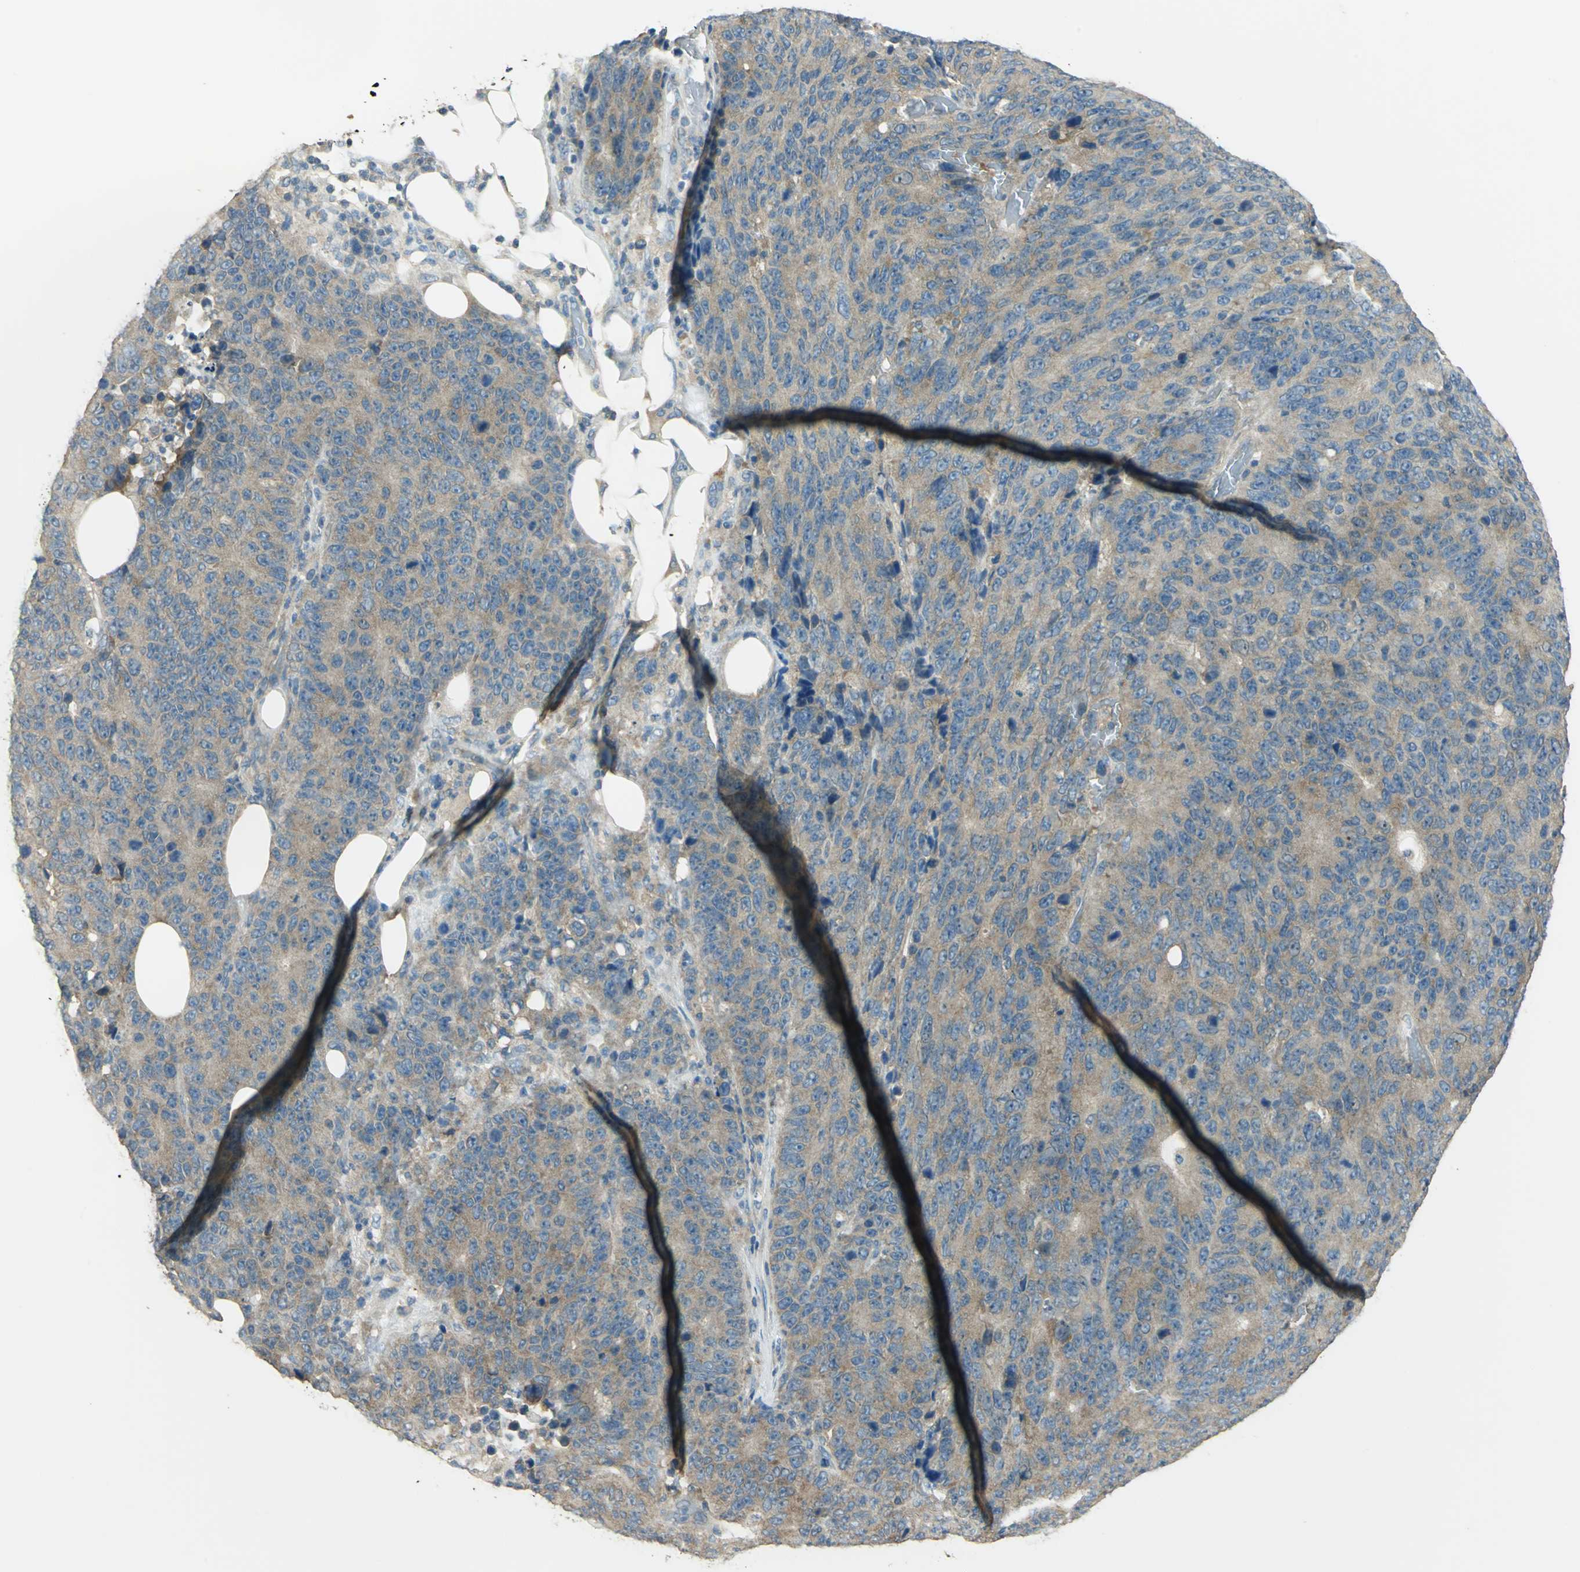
{"staining": {"intensity": "moderate", "quantity": ">75%", "location": "cytoplasmic/membranous"}, "tissue": "colorectal cancer", "cell_type": "Tumor cells", "image_type": "cancer", "snomed": [{"axis": "morphology", "description": "Adenocarcinoma, NOS"}, {"axis": "topography", "description": "Colon"}], "caption": "High-magnification brightfield microscopy of adenocarcinoma (colorectal) stained with DAB (brown) and counterstained with hematoxylin (blue). tumor cells exhibit moderate cytoplasmic/membranous staining is appreciated in approximately>75% of cells. The protein of interest is stained brown, and the nuclei are stained in blue (DAB IHC with brightfield microscopy, high magnification).", "gene": "SHC2", "patient": {"sex": "female", "age": 86}}